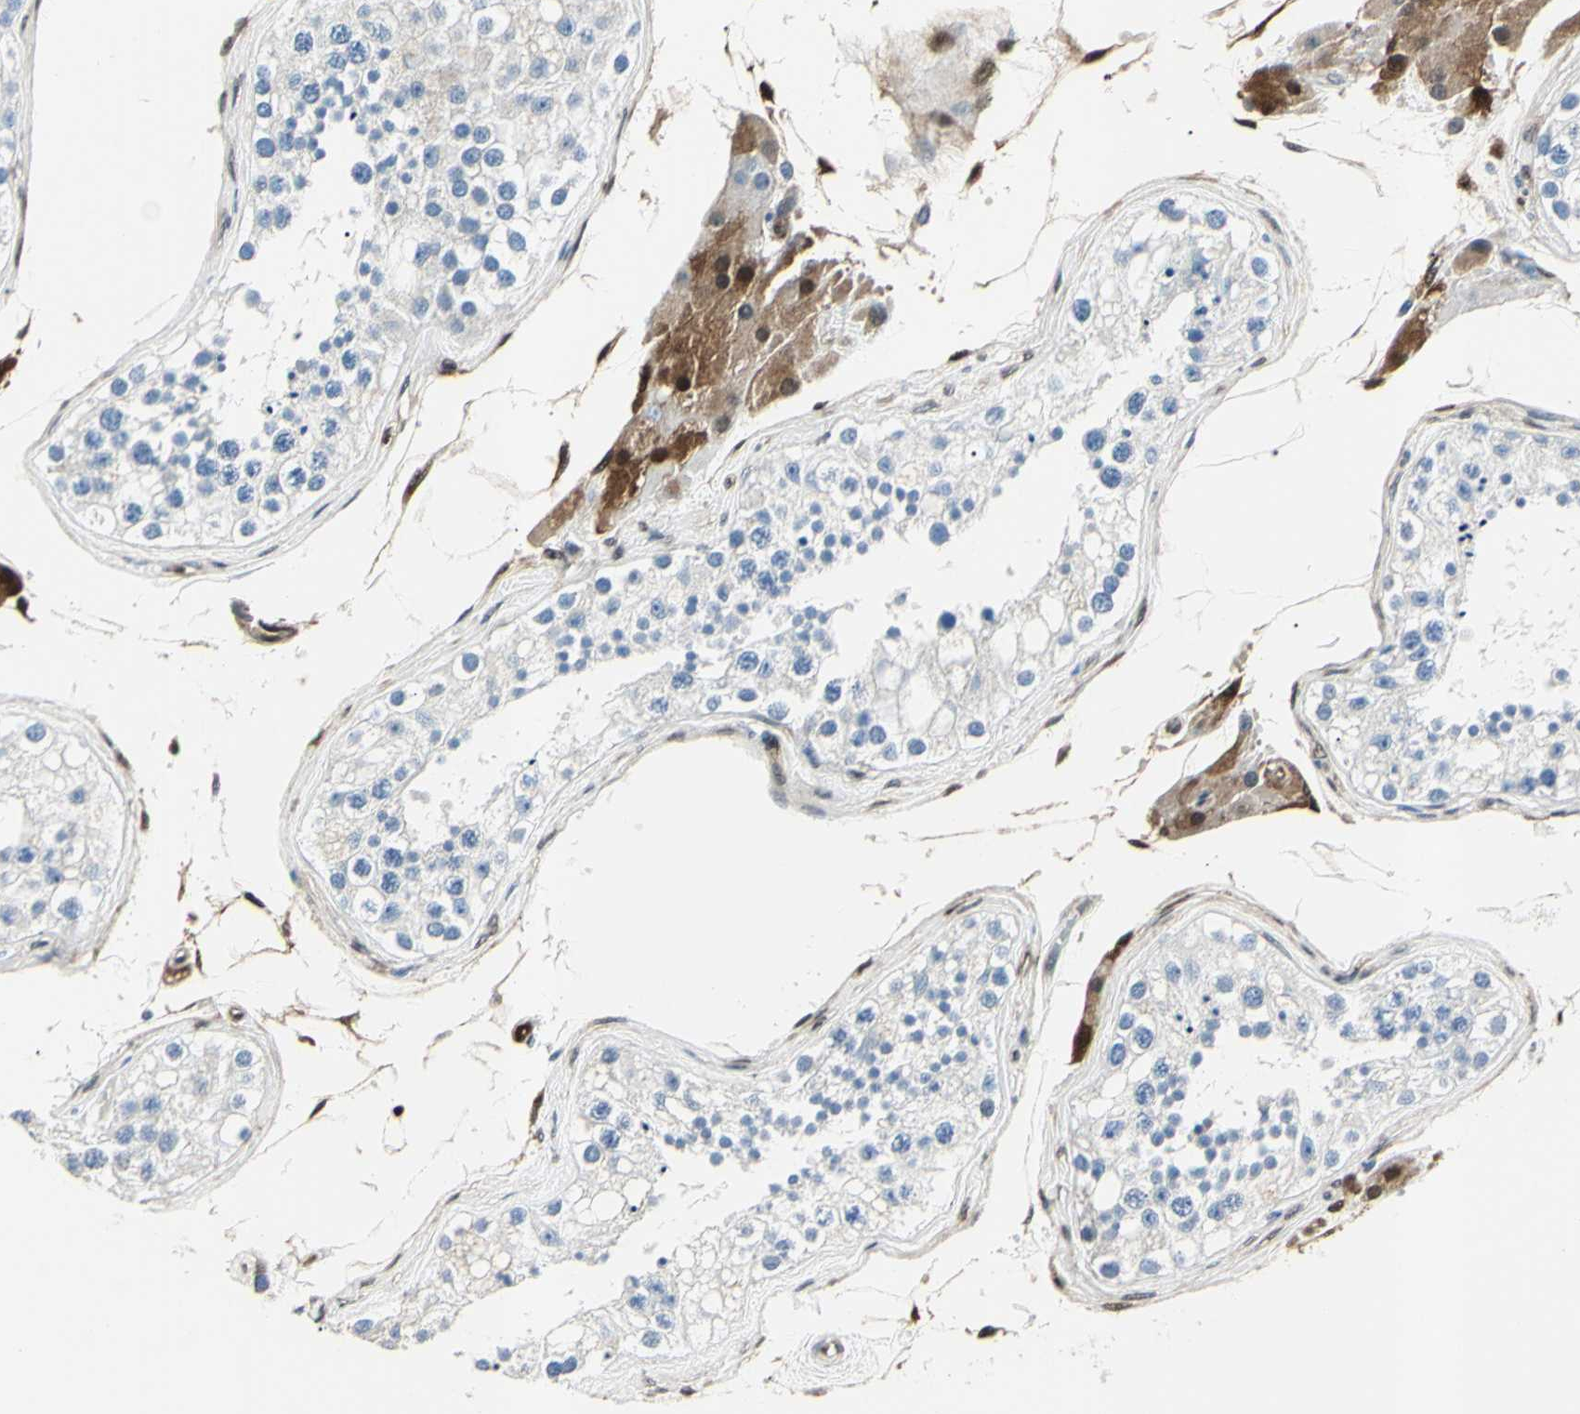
{"staining": {"intensity": "negative", "quantity": "none", "location": "none"}, "tissue": "testis", "cell_type": "Cells in seminiferous ducts", "image_type": "normal", "snomed": [{"axis": "morphology", "description": "Normal tissue, NOS"}, {"axis": "topography", "description": "Testis"}], "caption": "Immunohistochemistry histopathology image of benign testis: testis stained with DAB displays no significant protein positivity in cells in seminiferous ducts. (DAB immunohistochemistry (IHC) visualized using brightfield microscopy, high magnification).", "gene": "AKR1C3", "patient": {"sex": "male", "age": 68}}